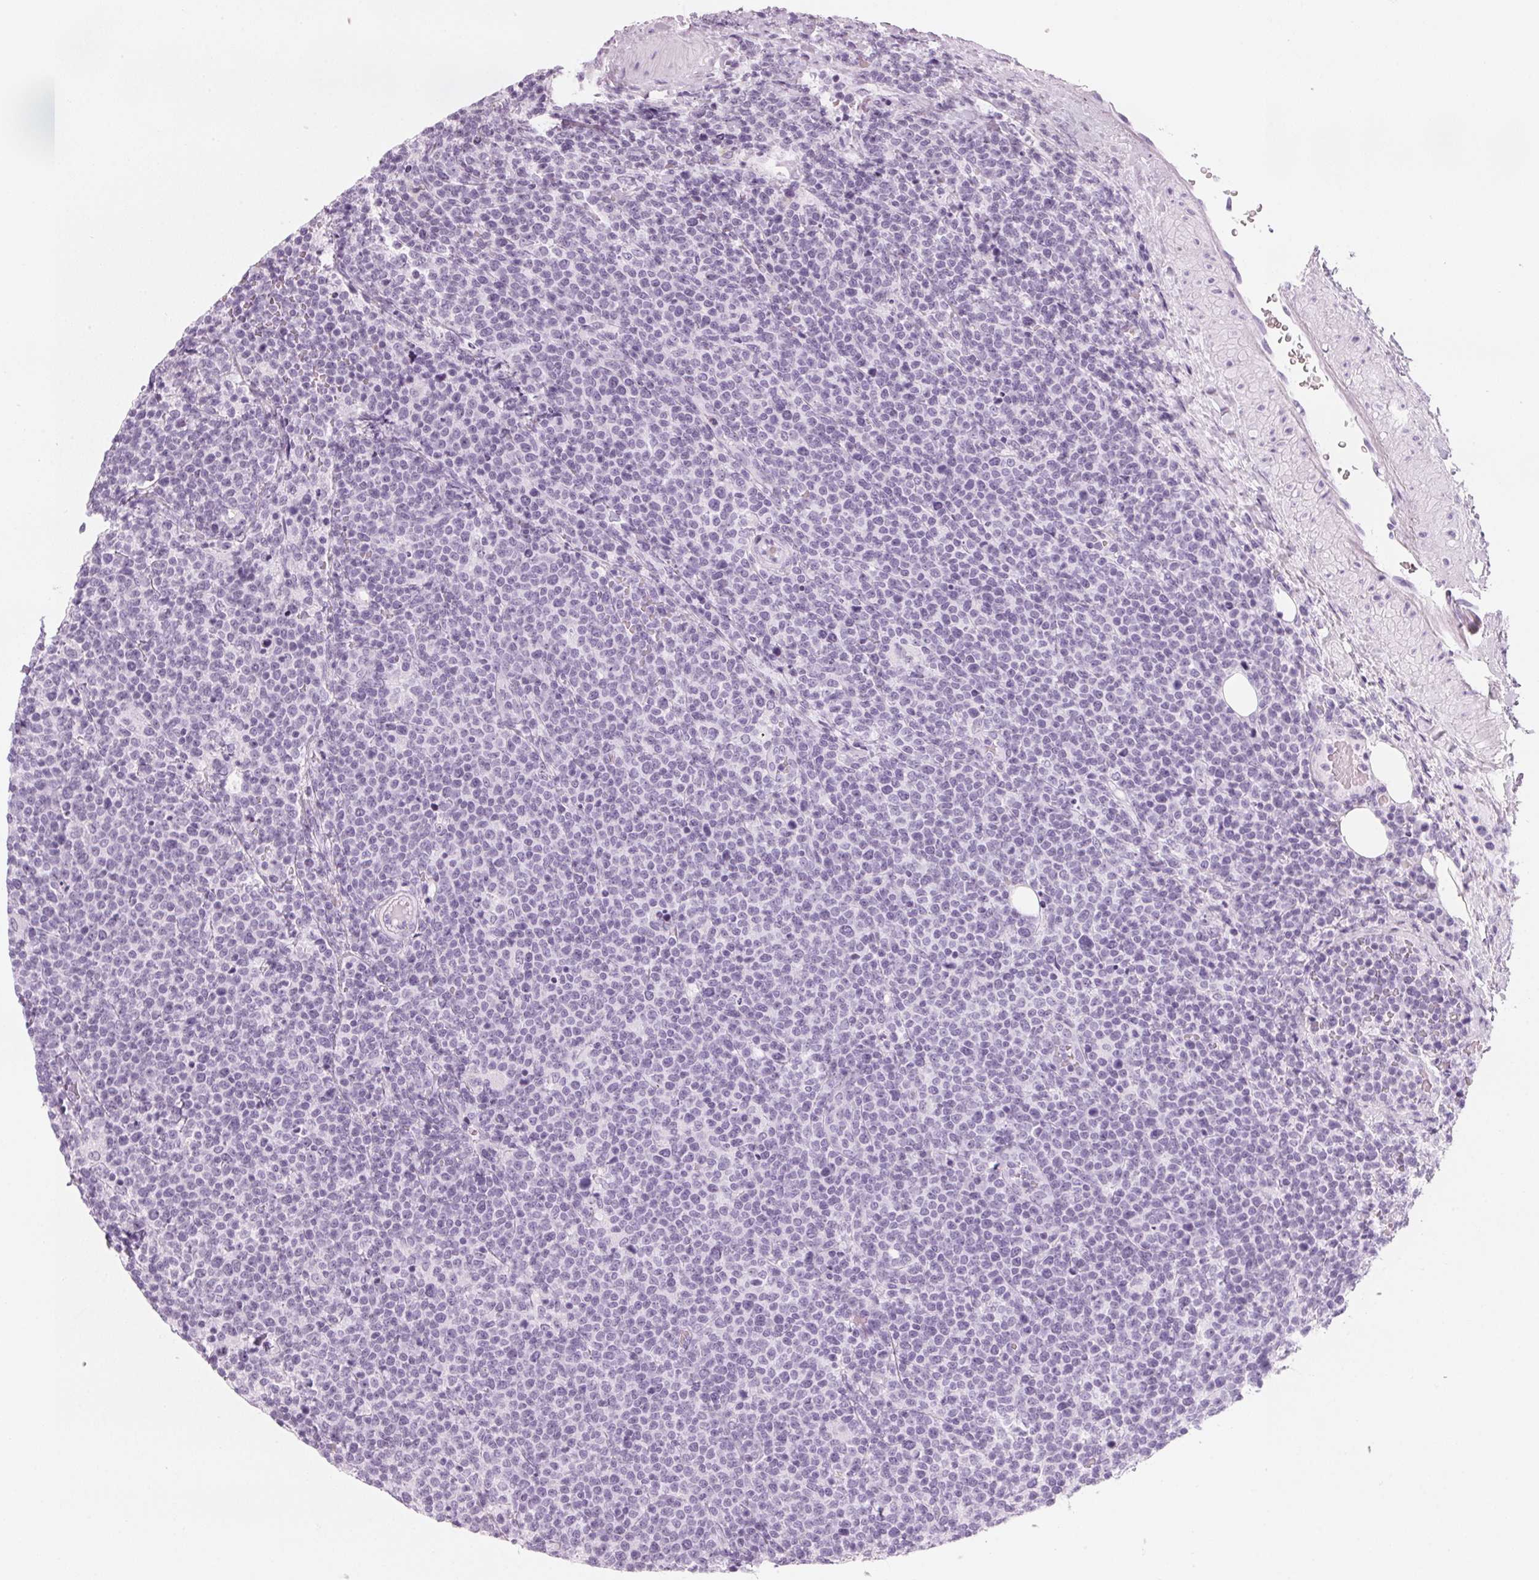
{"staining": {"intensity": "negative", "quantity": "none", "location": "none"}, "tissue": "lymphoma", "cell_type": "Tumor cells", "image_type": "cancer", "snomed": [{"axis": "morphology", "description": "Malignant lymphoma, non-Hodgkin's type, High grade"}, {"axis": "topography", "description": "Lymph node"}], "caption": "The IHC image has no significant staining in tumor cells of malignant lymphoma, non-Hodgkin's type (high-grade) tissue.", "gene": "DNTTIP2", "patient": {"sex": "male", "age": 61}}